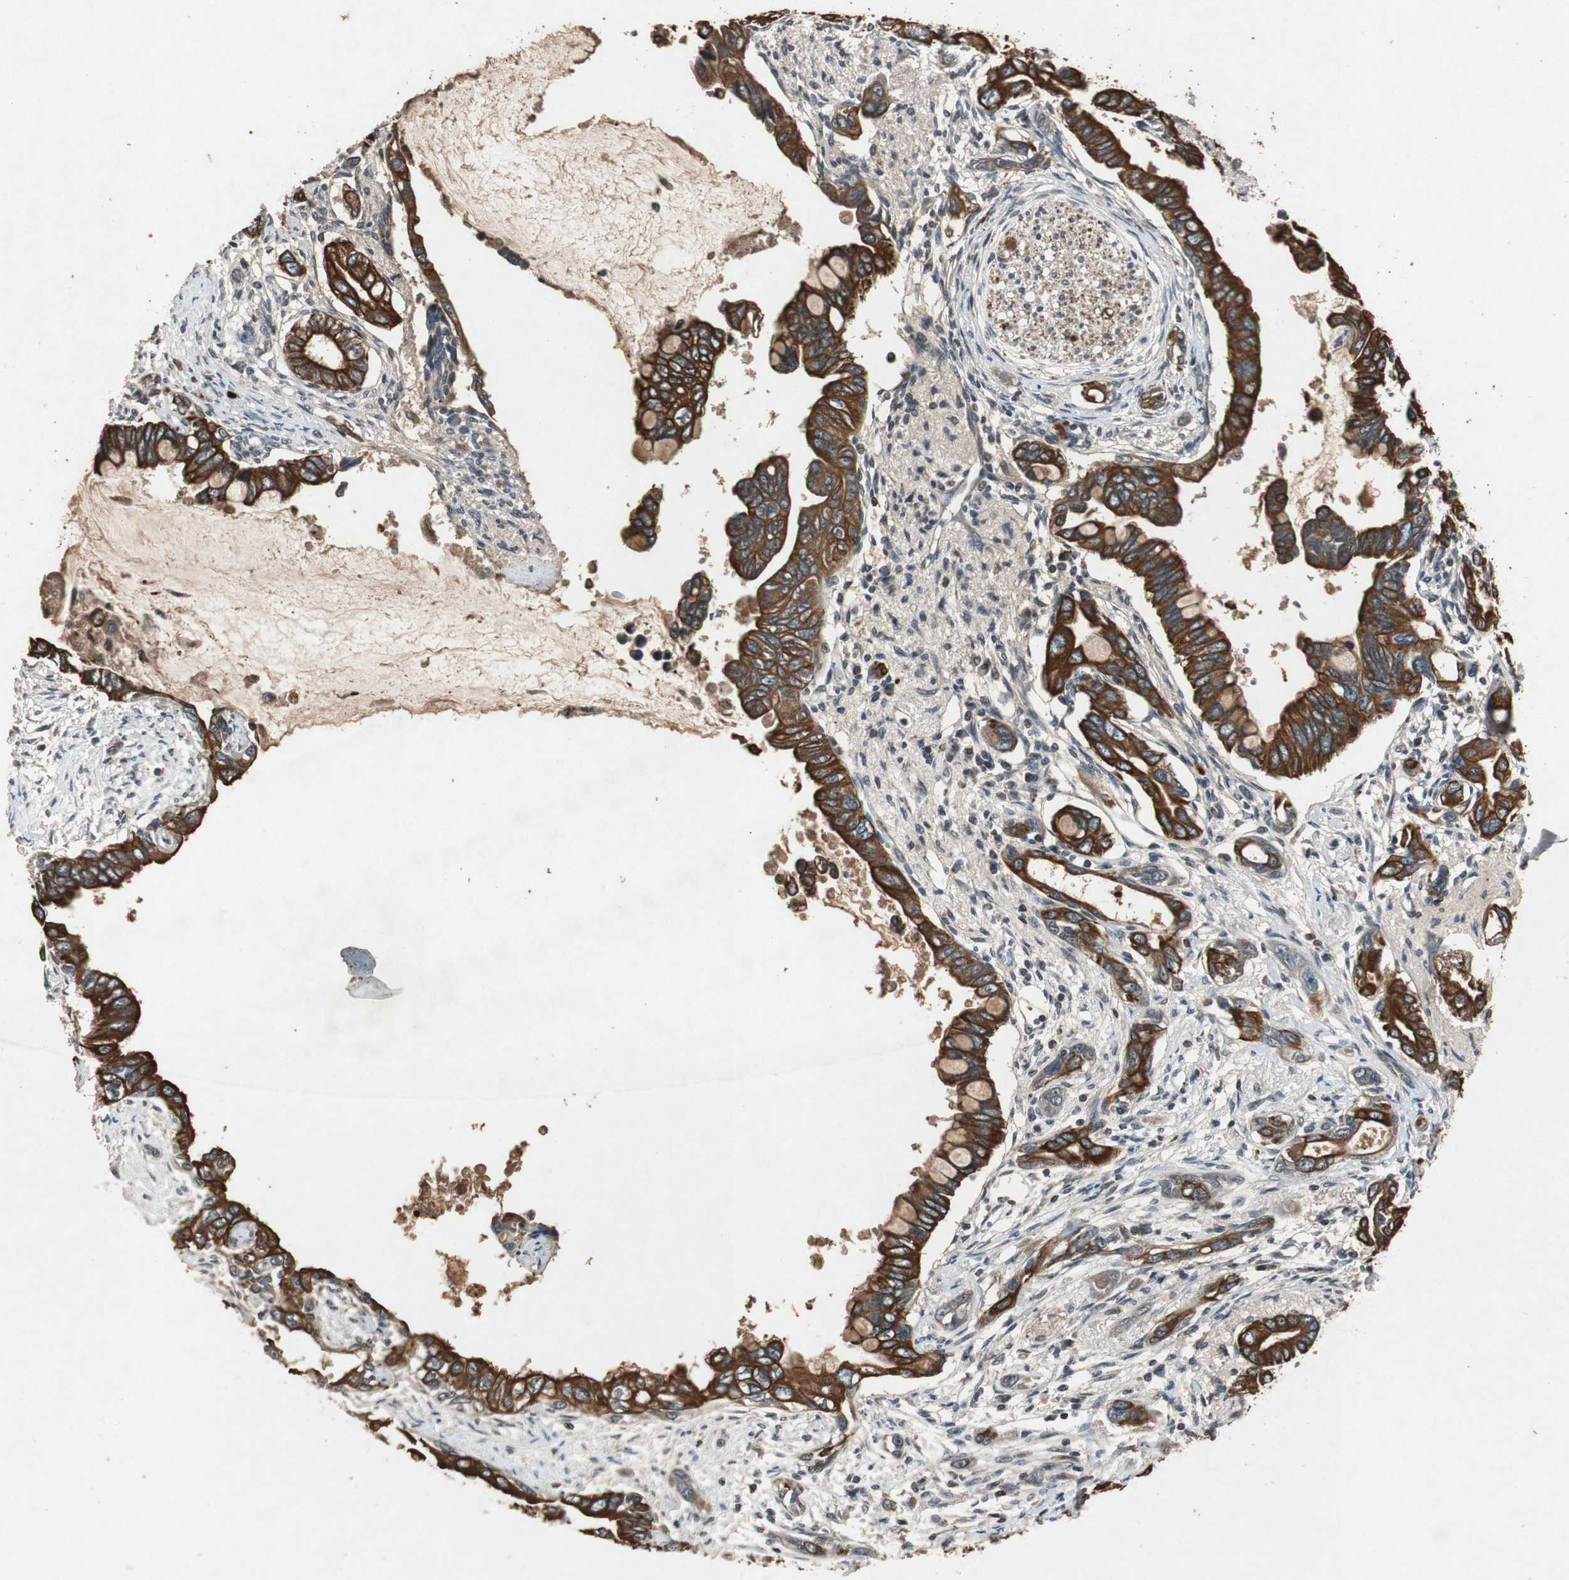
{"staining": {"intensity": "strong", "quantity": ">75%", "location": "cytoplasmic/membranous"}, "tissue": "pancreatic cancer", "cell_type": "Tumor cells", "image_type": "cancer", "snomed": [{"axis": "morphology", "description": "Adenocarcinoma, NOS"}, {"axis": "topography", "description": "Pancreas"}], "caption": "An image of pancreatic cancer (adenocarcinoma) stained for a protein shows strong cytoplasmic/membranous brown staining in tumor cells.", "gene": "SLIT2", "patient": {"sex": "female", "age": 60}}